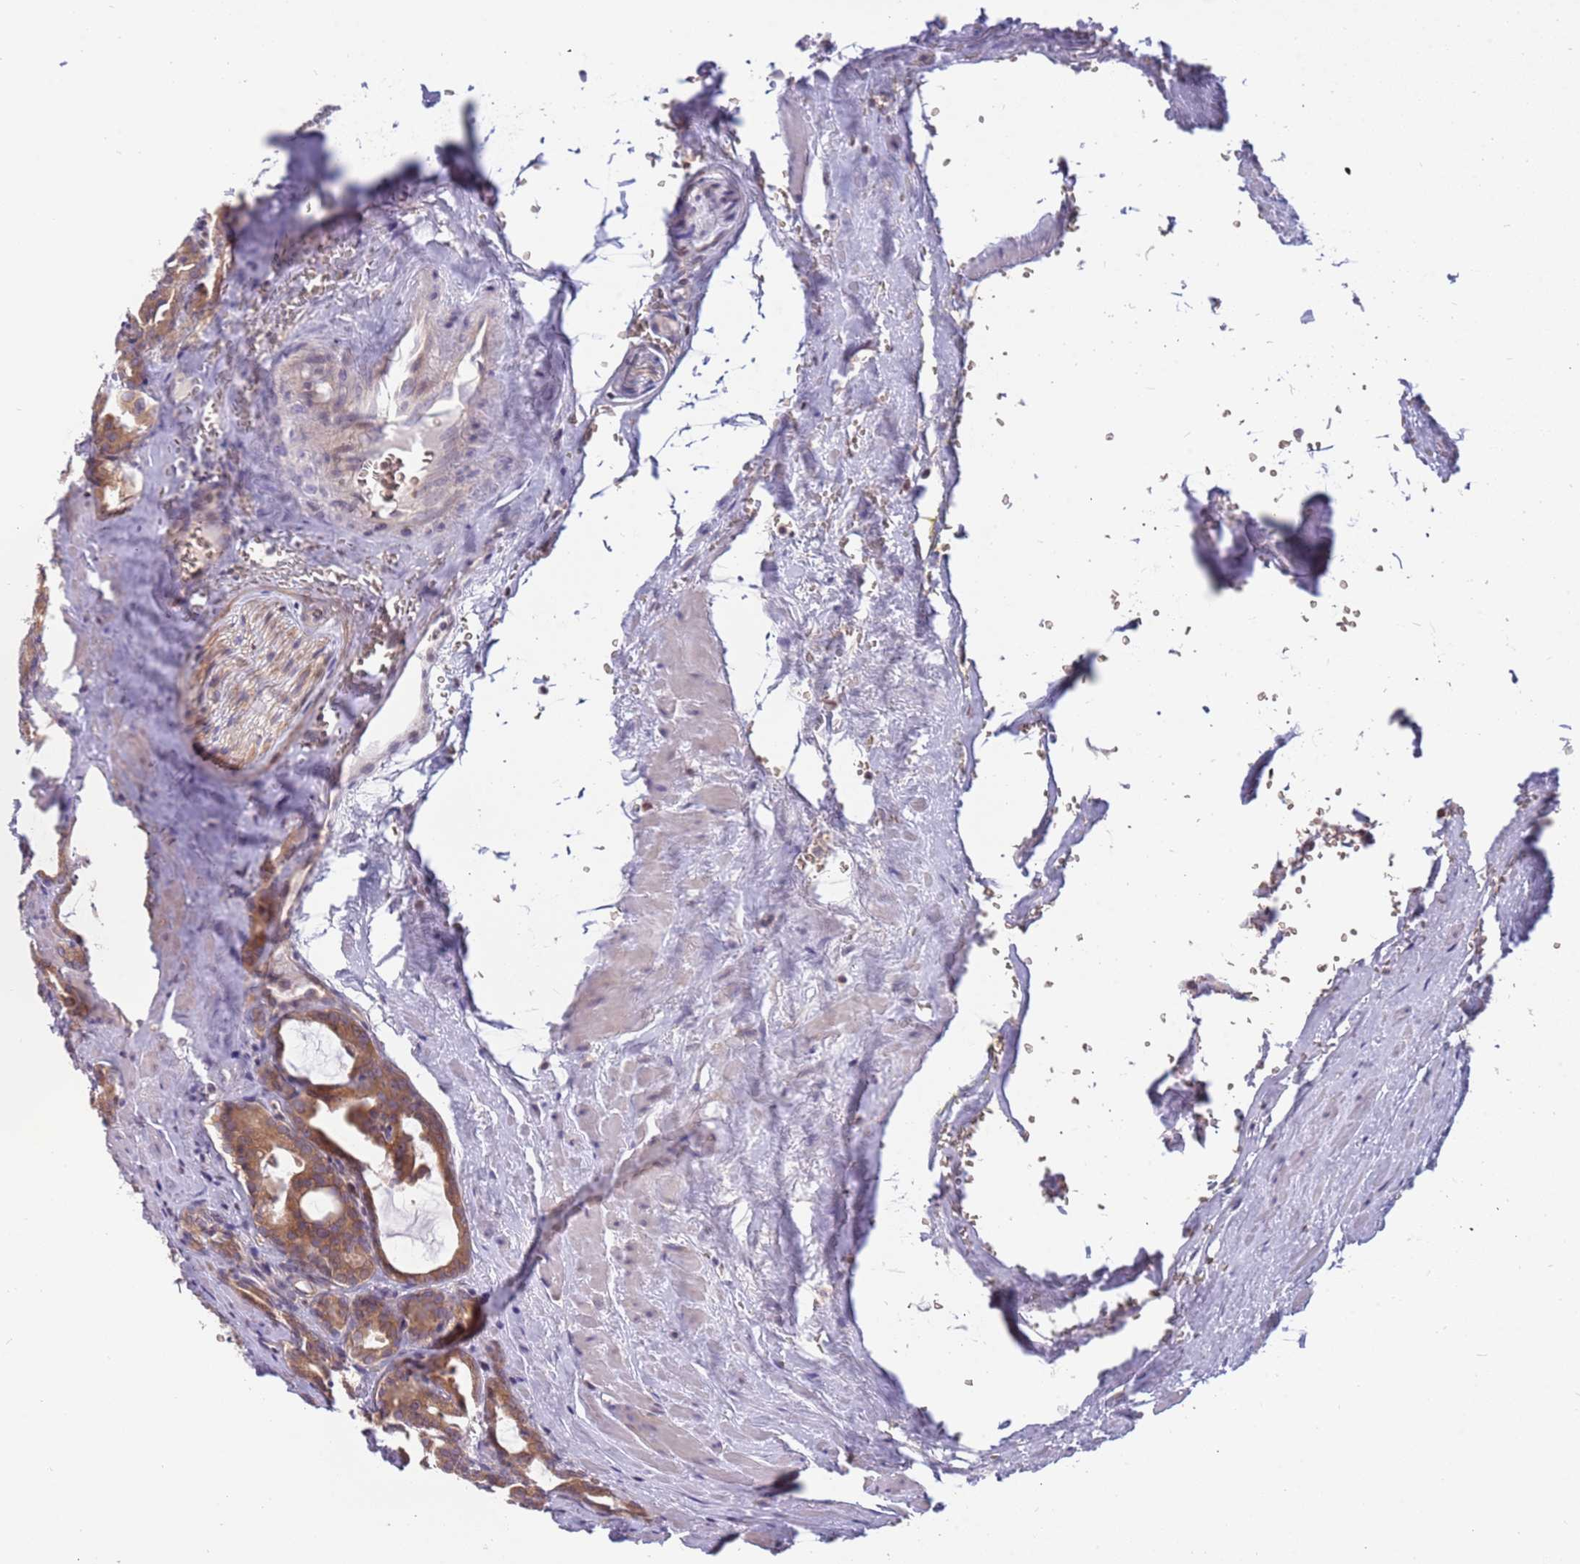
{"staining": {"intensity": "moderate", "quantity": ">75%", "location": "cytoplasmic/membranous"}, "tissue": "prostate cancer", "cell_type": "Tumor cells", "image_type": "cancer", "snomed": [{"axis": "morphology", "description": "Adenocarcinoma, High grade"}, {"axis": "topography", "description": "Prostate"}], "caption": "This is an image of immunohistochemistry staining of prostate cancer, which shows moderate staining in the cytoplasmic/membranous of tumor cells.", "gene": "ARHGEF5", "patient": {"sex": "male", "age": 72}}